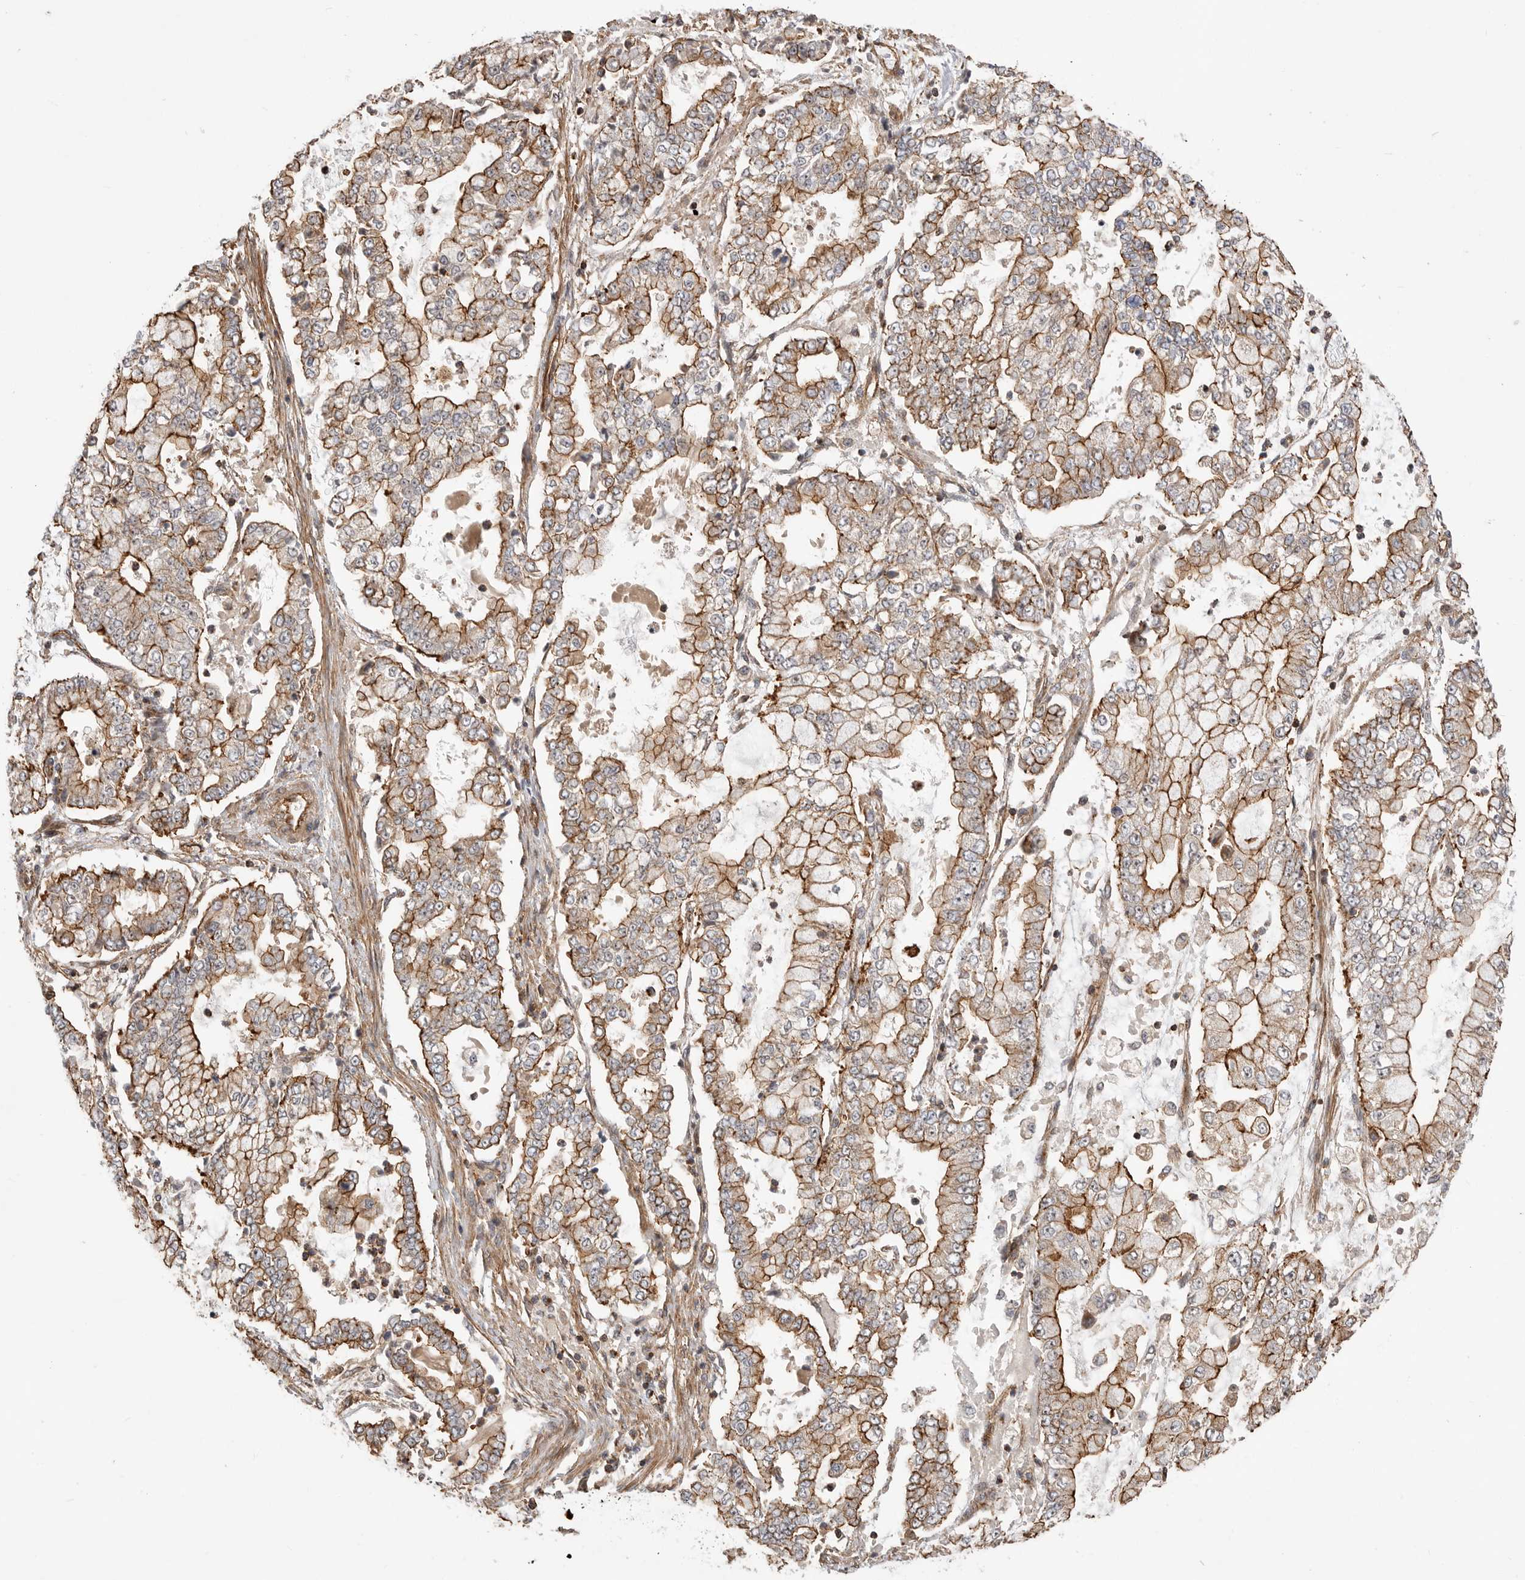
{"staining": {"intensity": "strong", "quantity": ">75%", "location": "cytoplasmic/membranous"}, "tissue": "stomach cancer", "cell_type": "Tumor cells", "image_type": "cancer", "snomed": [{"axis": "morphology", "description": "Adenocarcinoma, NOS"}, {"axis": "topography", "description": "Stomach"}], "caption": "IHC of stomach cancer displays high levels of strong cytoplasmic/membranous staining in approximately >75% of tumor cells.", "gene": "GPATCH2", "patient": {"sex": "male", "age": 76}}